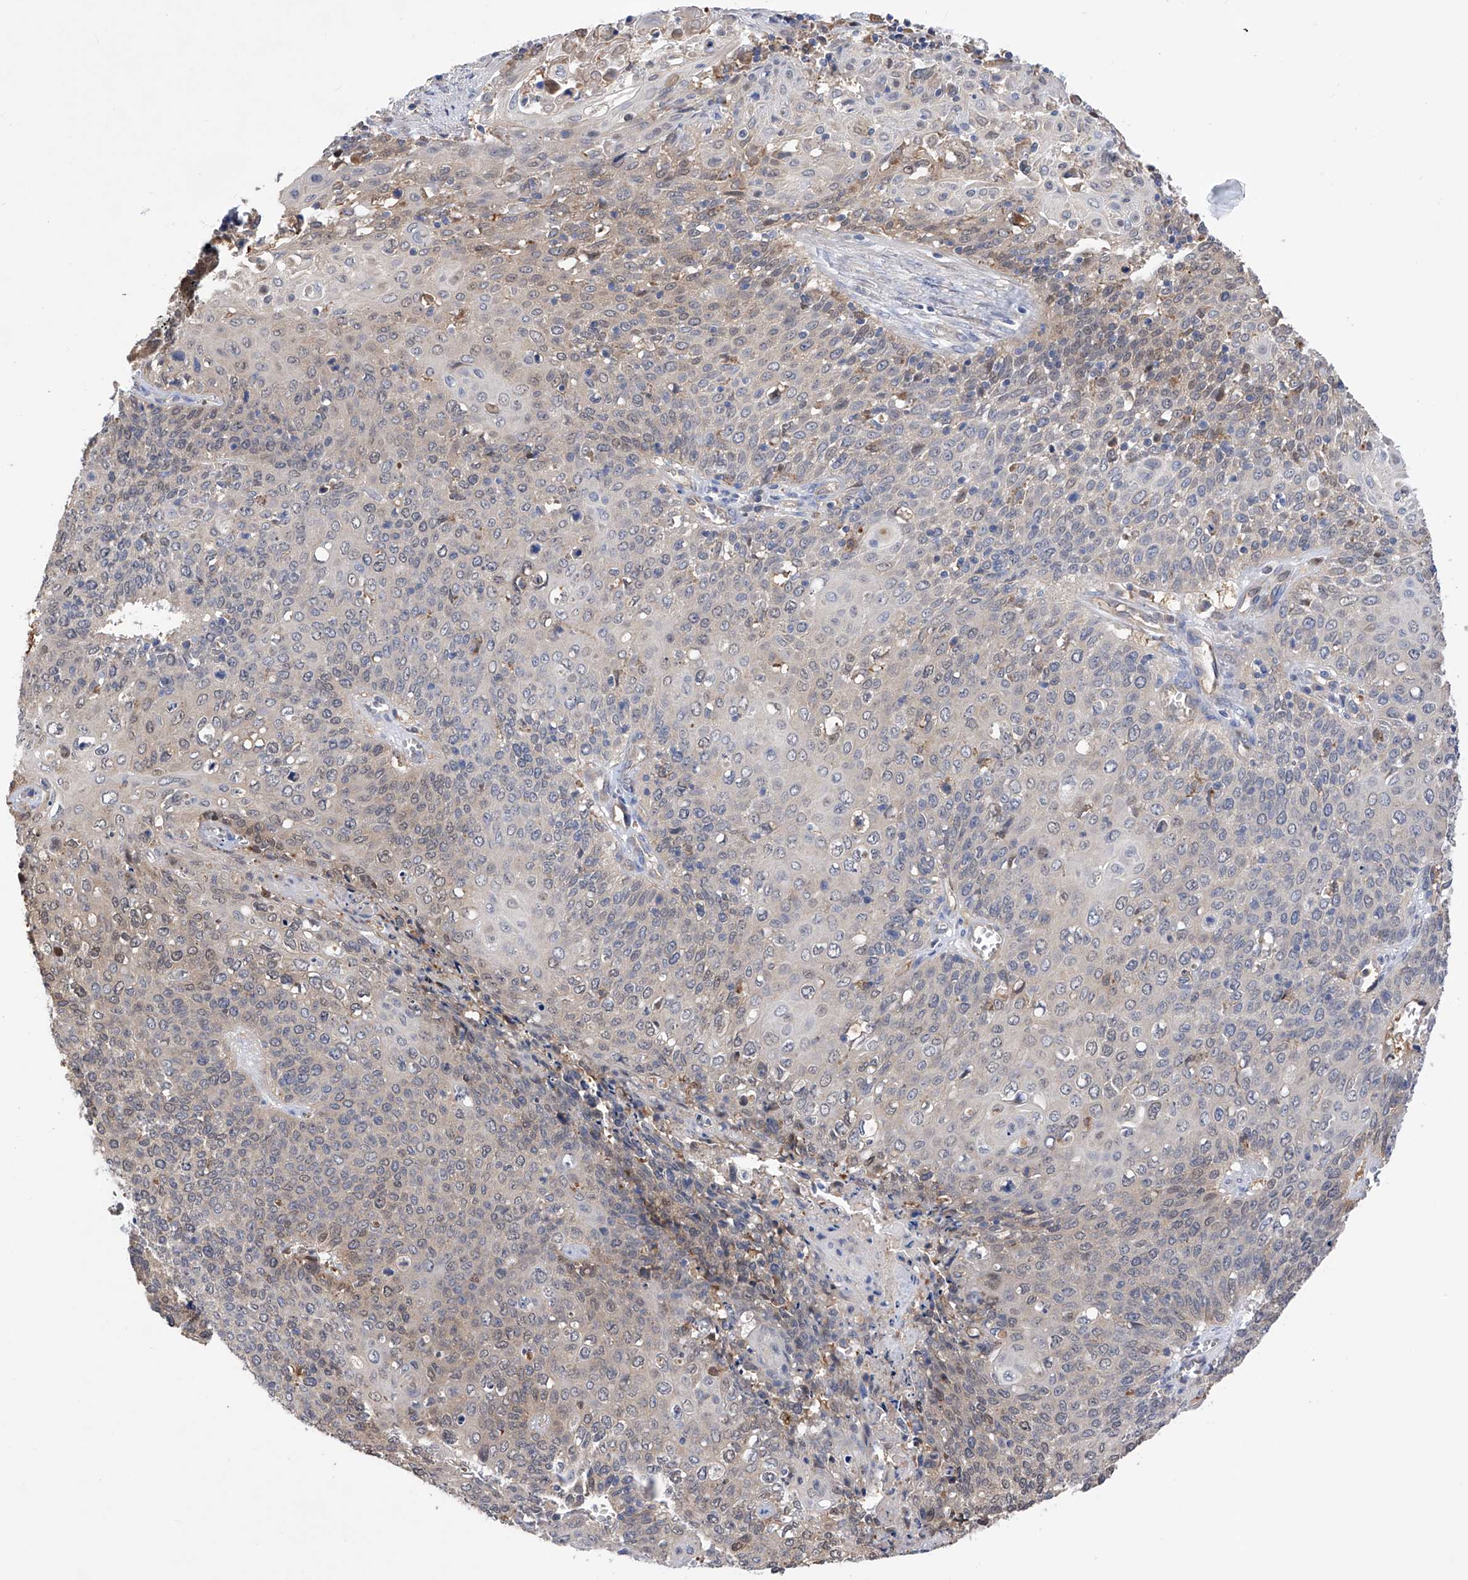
{"staining": {"intensity": "weak", "quantity": "<25%", "location": "cytoplasmic/membranous"}, "tissue": "cervical cancer", "cell_type": "Tumor cells", "image_type": "cancer", "snomed": [{"axis": "morphology", "description": "Squamous cell carcinoma, NOS"}, {"axis": "topography", "description": "Cervix"}], "caption": "An immunohistochemistry (IHC) image of cervical squamous cell carcinoma is shown. There is no staining in tumor cells of cervical squamous cell carcinoma.", "gene": "SPATA20", "patient": {"sex": "female", "age": 39}}